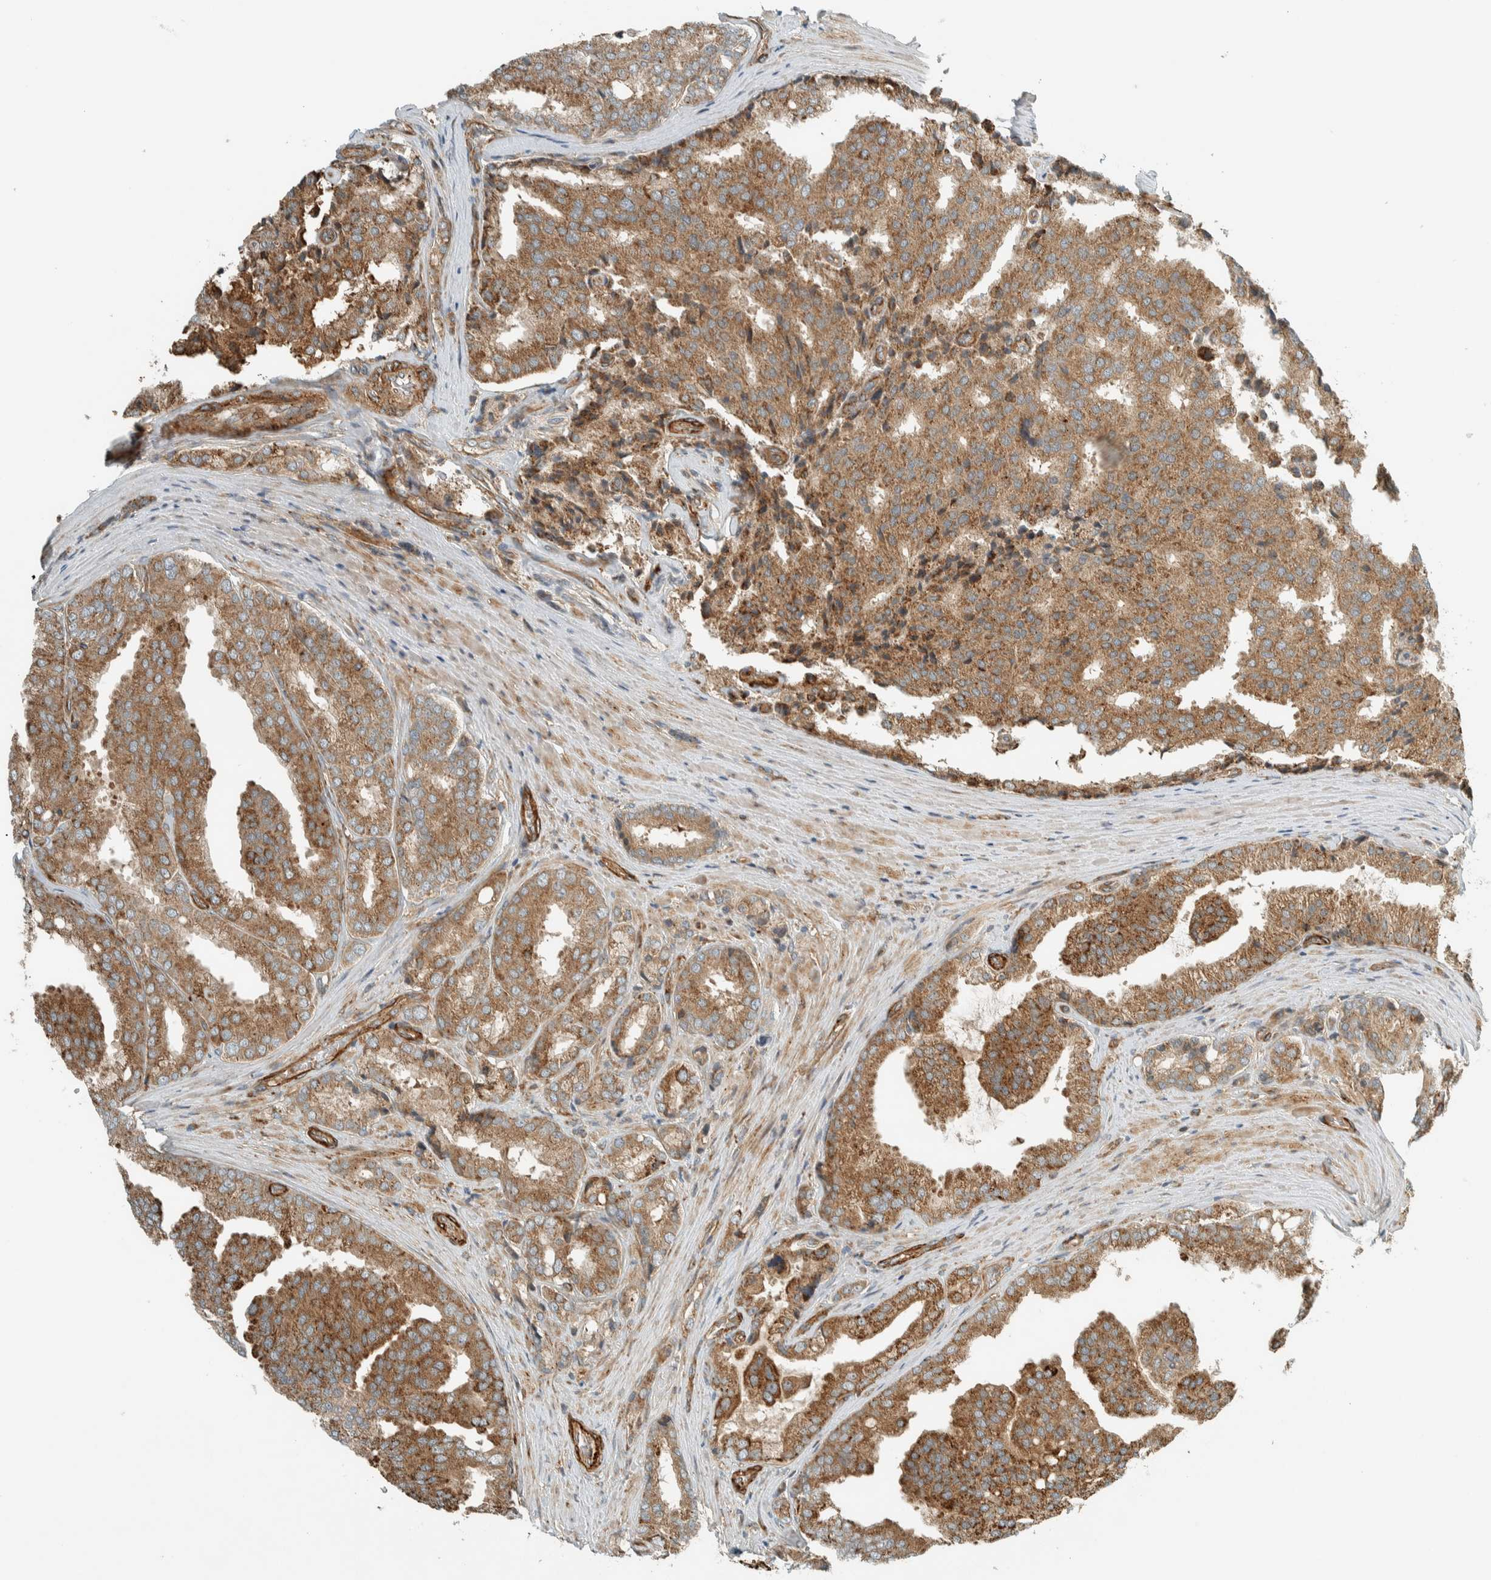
{"staining": {"intensity": "moderate", "quantity": ">75%", "location": "cytoplasmic/membranous"}, "tissue": "prostate cancer", "cell_type": "Tumor cells", "image_type": "cancer", "snomed": [{"axis": "morphology", "description": "Adenocarcinoma, High grade"}, {"axis": "topography", "description": "Prostate"}], "caption": "Immunohistochemical staining of adenocarcinoma (high-grade) (prostate) demonstrates medium levels of moderate cytoplasmic/membranous expression in approximately >75% of tumor cells.", "gene": "EXOC7", "patient": {"sex": "male", "age": 50}}